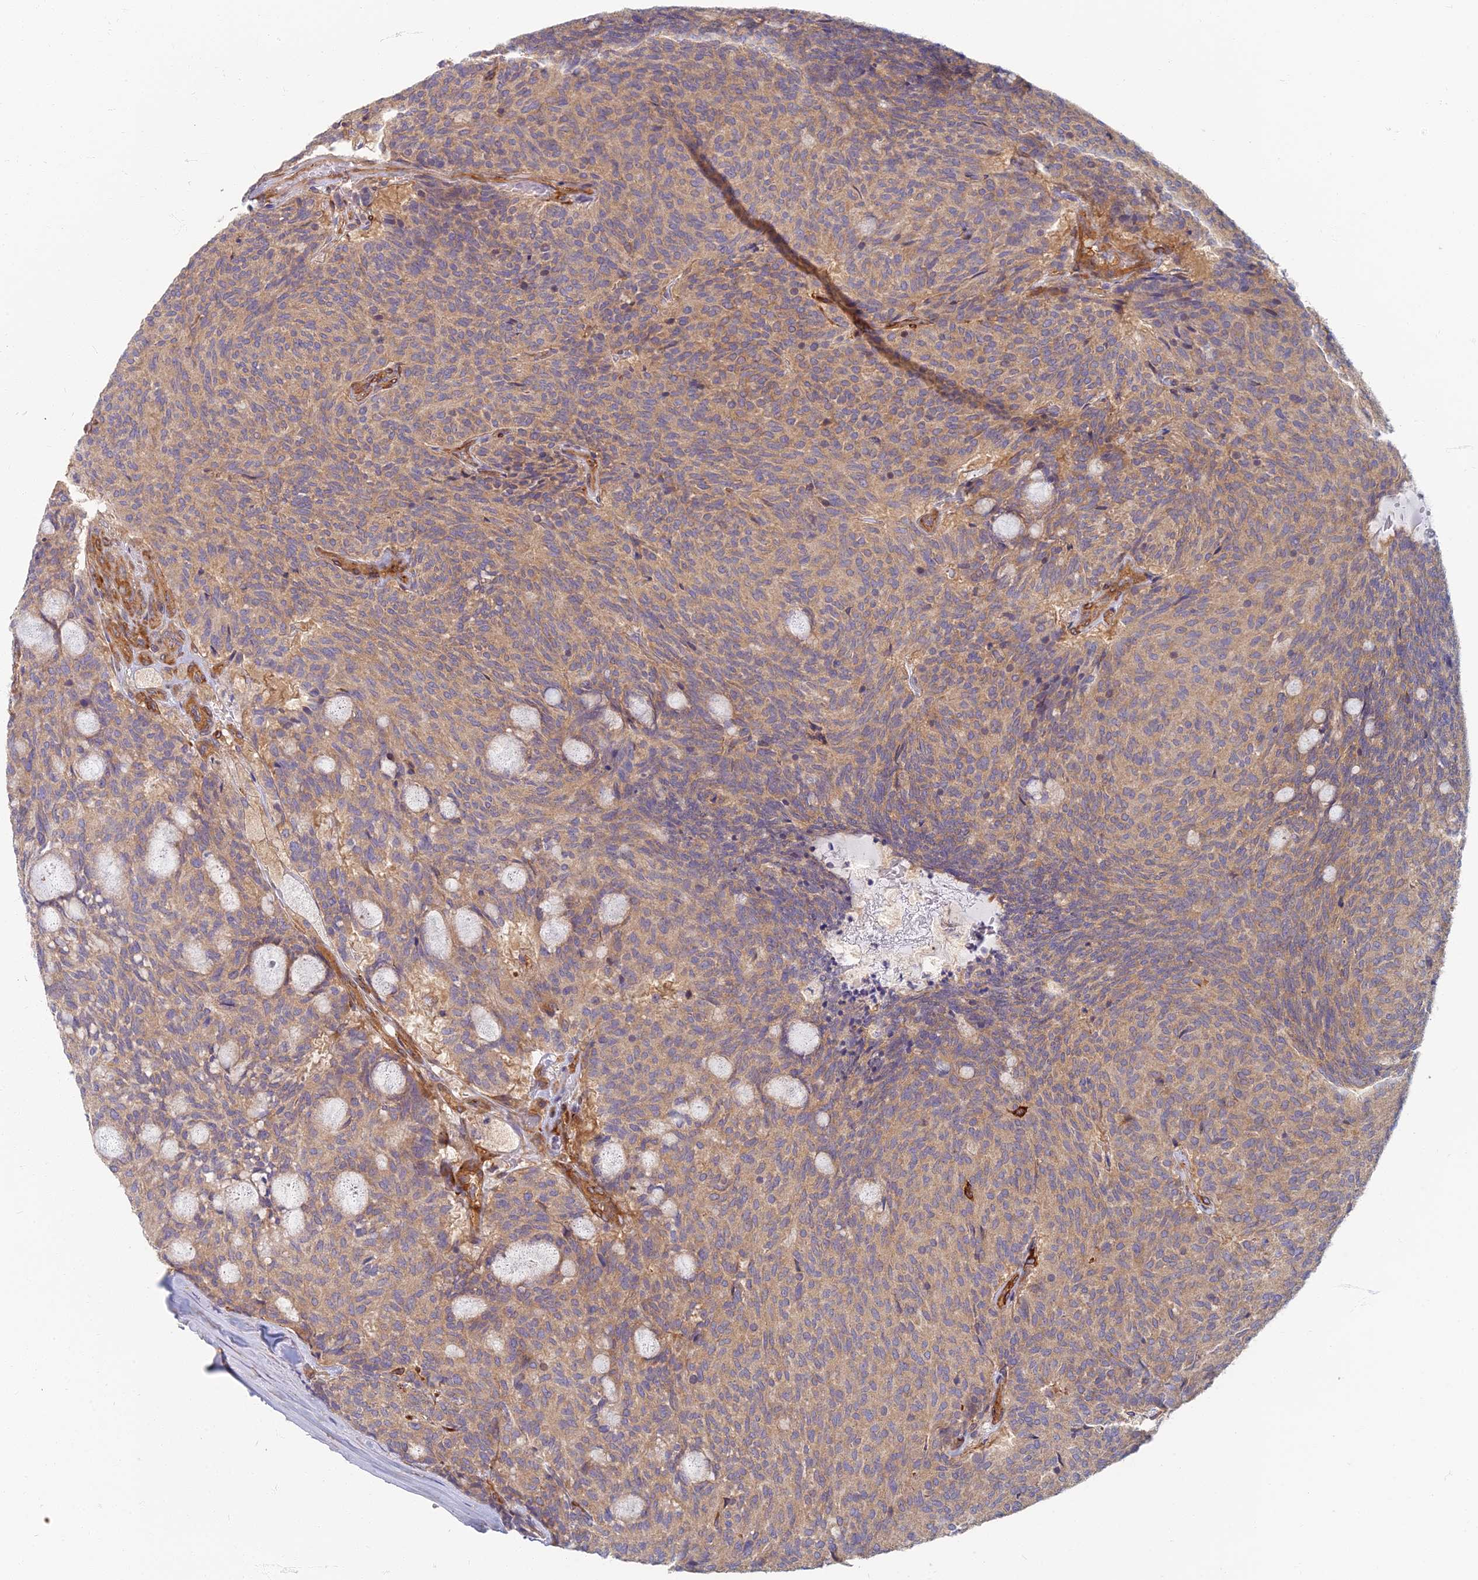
{"staining": {"intensity": "weak", "quantity": ">75%", "location": "cytoplasmic/membranous"}, "tissue": "carcinoid", "cell_type": "Tumor cells", "image_type": "cancer", "snomed": [{"axis": "morphology", "description": "Carcinoid, malignant, NOS"}, {"axis": "topography", "description": "Pancreas"}], "caption": "The photomicrograph shows staining of carcinoid, revealing weak cytoplasmic/membranous protein staining (brown color) within tumor cells.", "gene": "RBSN", "patient": {"sex": "female", "age": 54}}